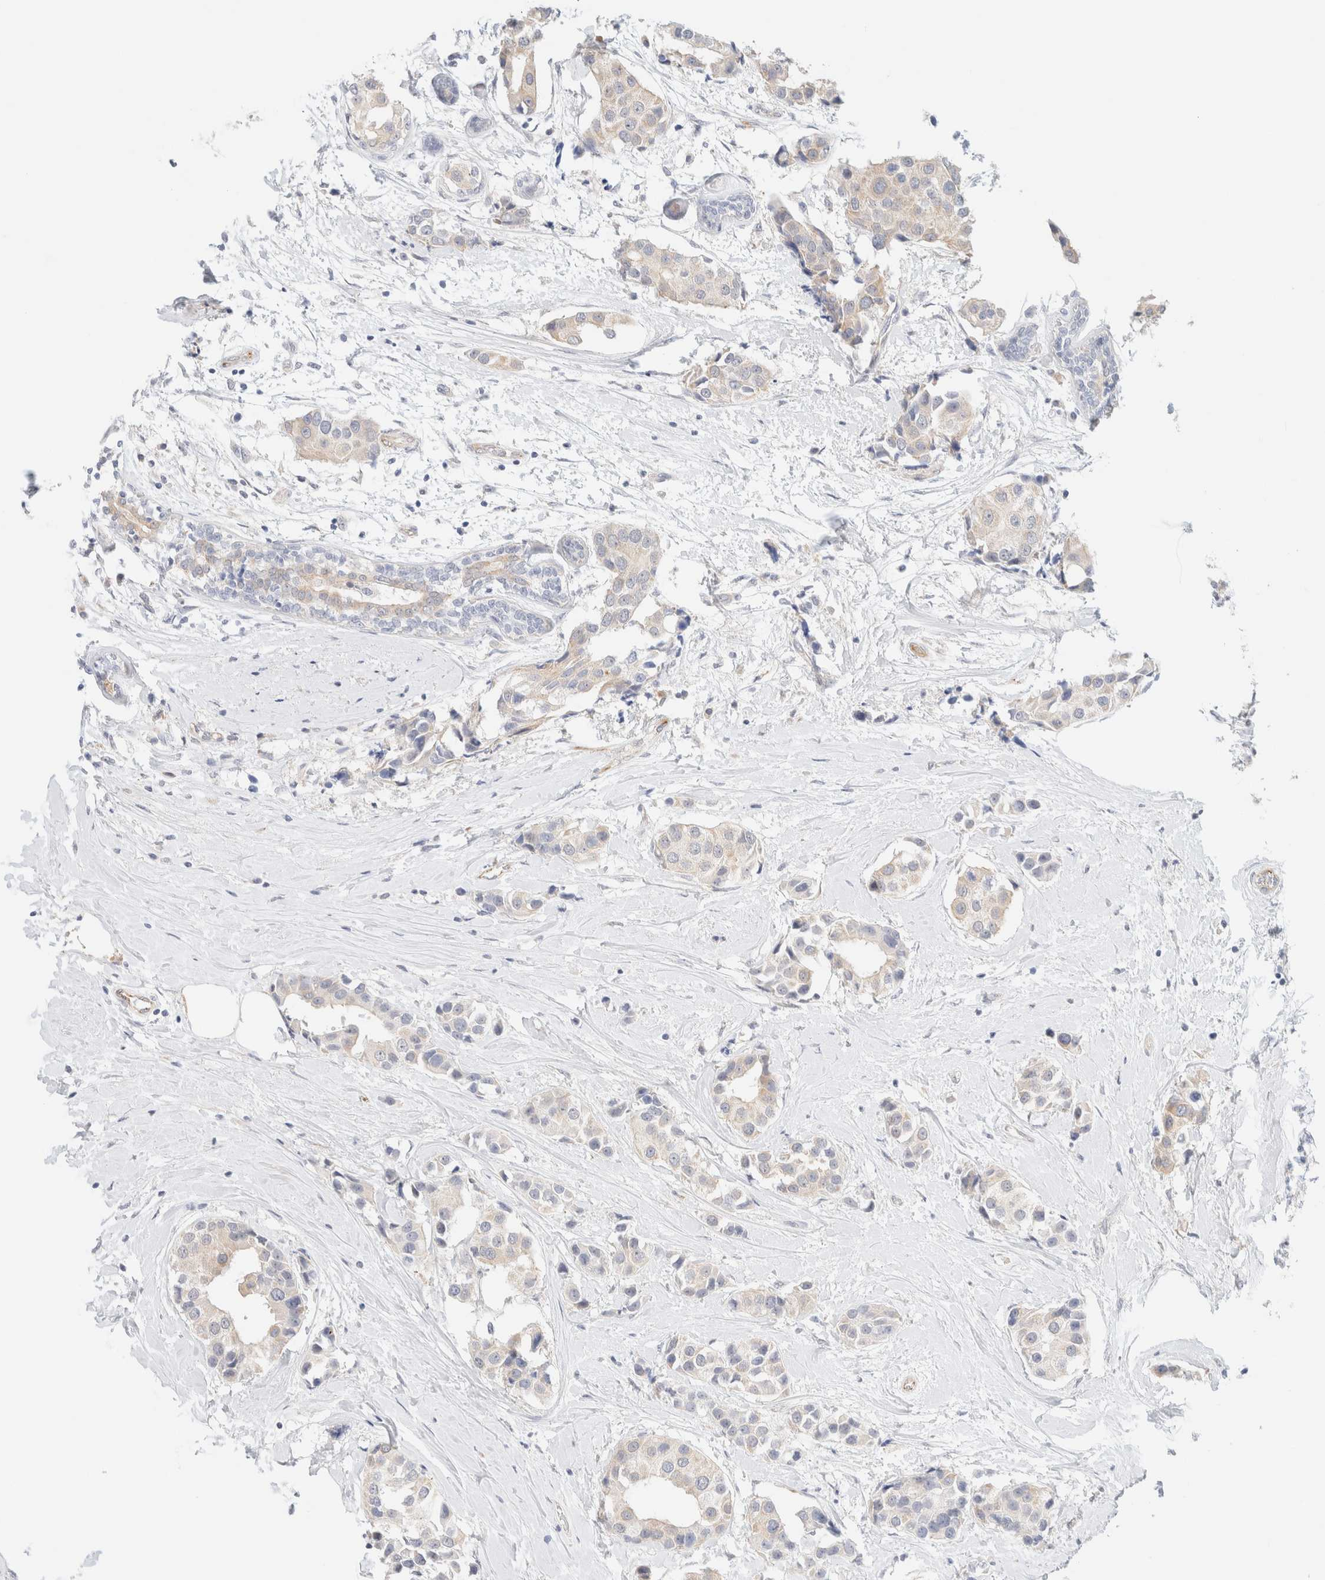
{"staining": {"intensity": "weak", "quantity": "<25%", "location": "cytoplasmic/membranous"}, "tissue": "breast cancer", "cell_type": "Tumor cells", "image_type": "cancer", "snomed": [{"axis": "morphology", "description": "Normal tissue, NOS"}, {"axis": "morphology", "description": "Duct carcinoma"}, {"axis": "topography", "description": "Breast"}], "caption": "DAB immunohistochemical staining of breast cancer (invasive ductal carcinoma) displays no significant expression in tumor cells.", "gene": "UNC13B", "patient": {"sex": "female", "age": 39}}